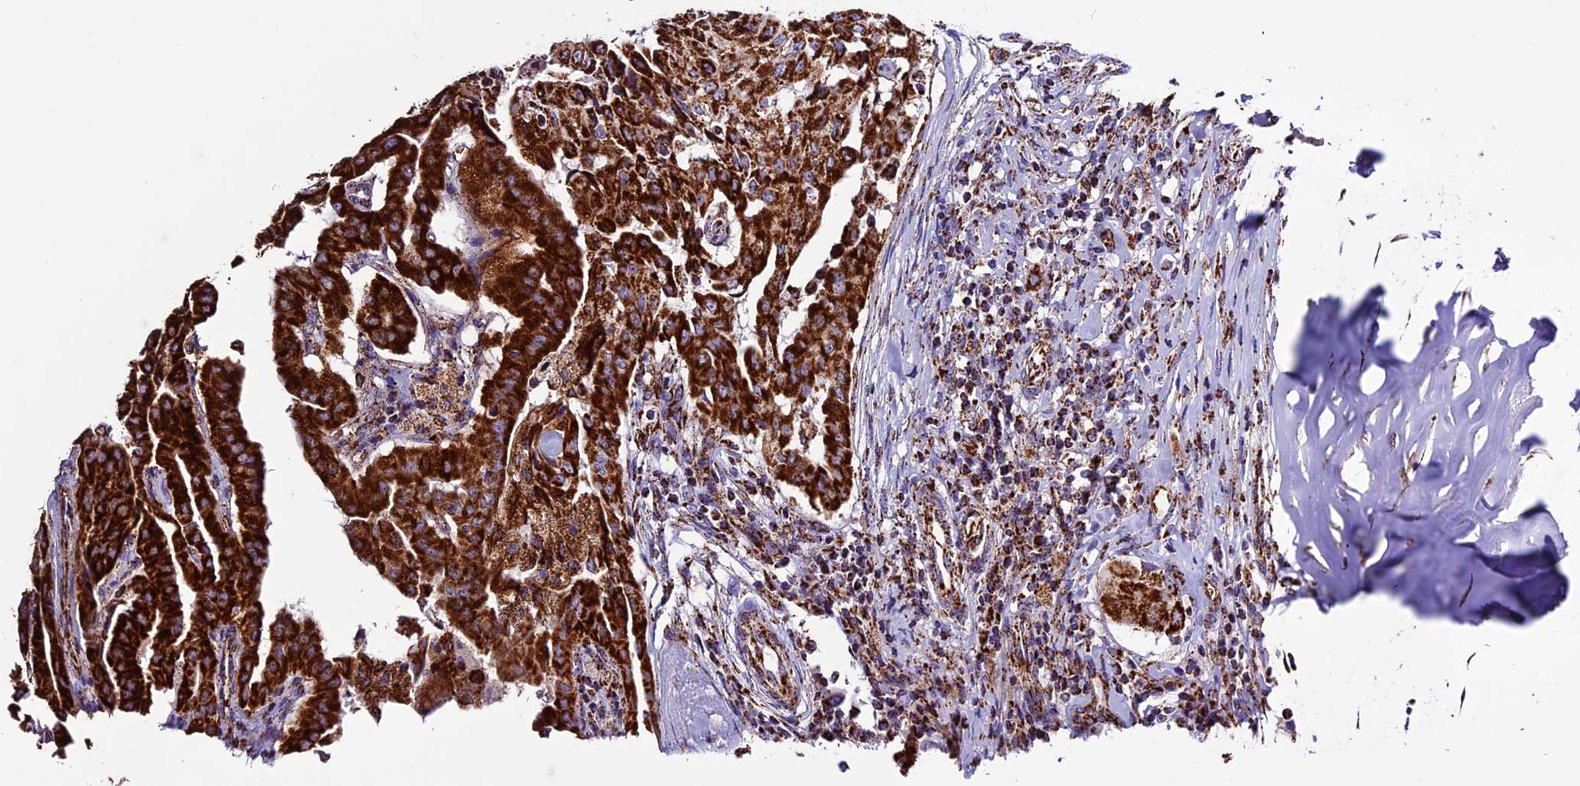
{"staining": {"intensity": "strong", "quantity": ">75%", "location": "cytoplasmic/membranous"}, "tissue": "thyroid cancer", "cell_type": "Tumor cells", "image_type": "cancer", "snomed": [{"axis": "morphology", "description": "Papillary adenocarcinoma, NOS"}, {"axis": "topography", "description": "Thyroid gland"}], "caption": "Protein expression analysis of human thyroid cancer (papillary adenocarcinoma) reveals strong cytoplasmic/membranous staining in about >75% of tumor cells.", "gene": "CX3CL1", "patient": {"sex": "female", "age": 59}}